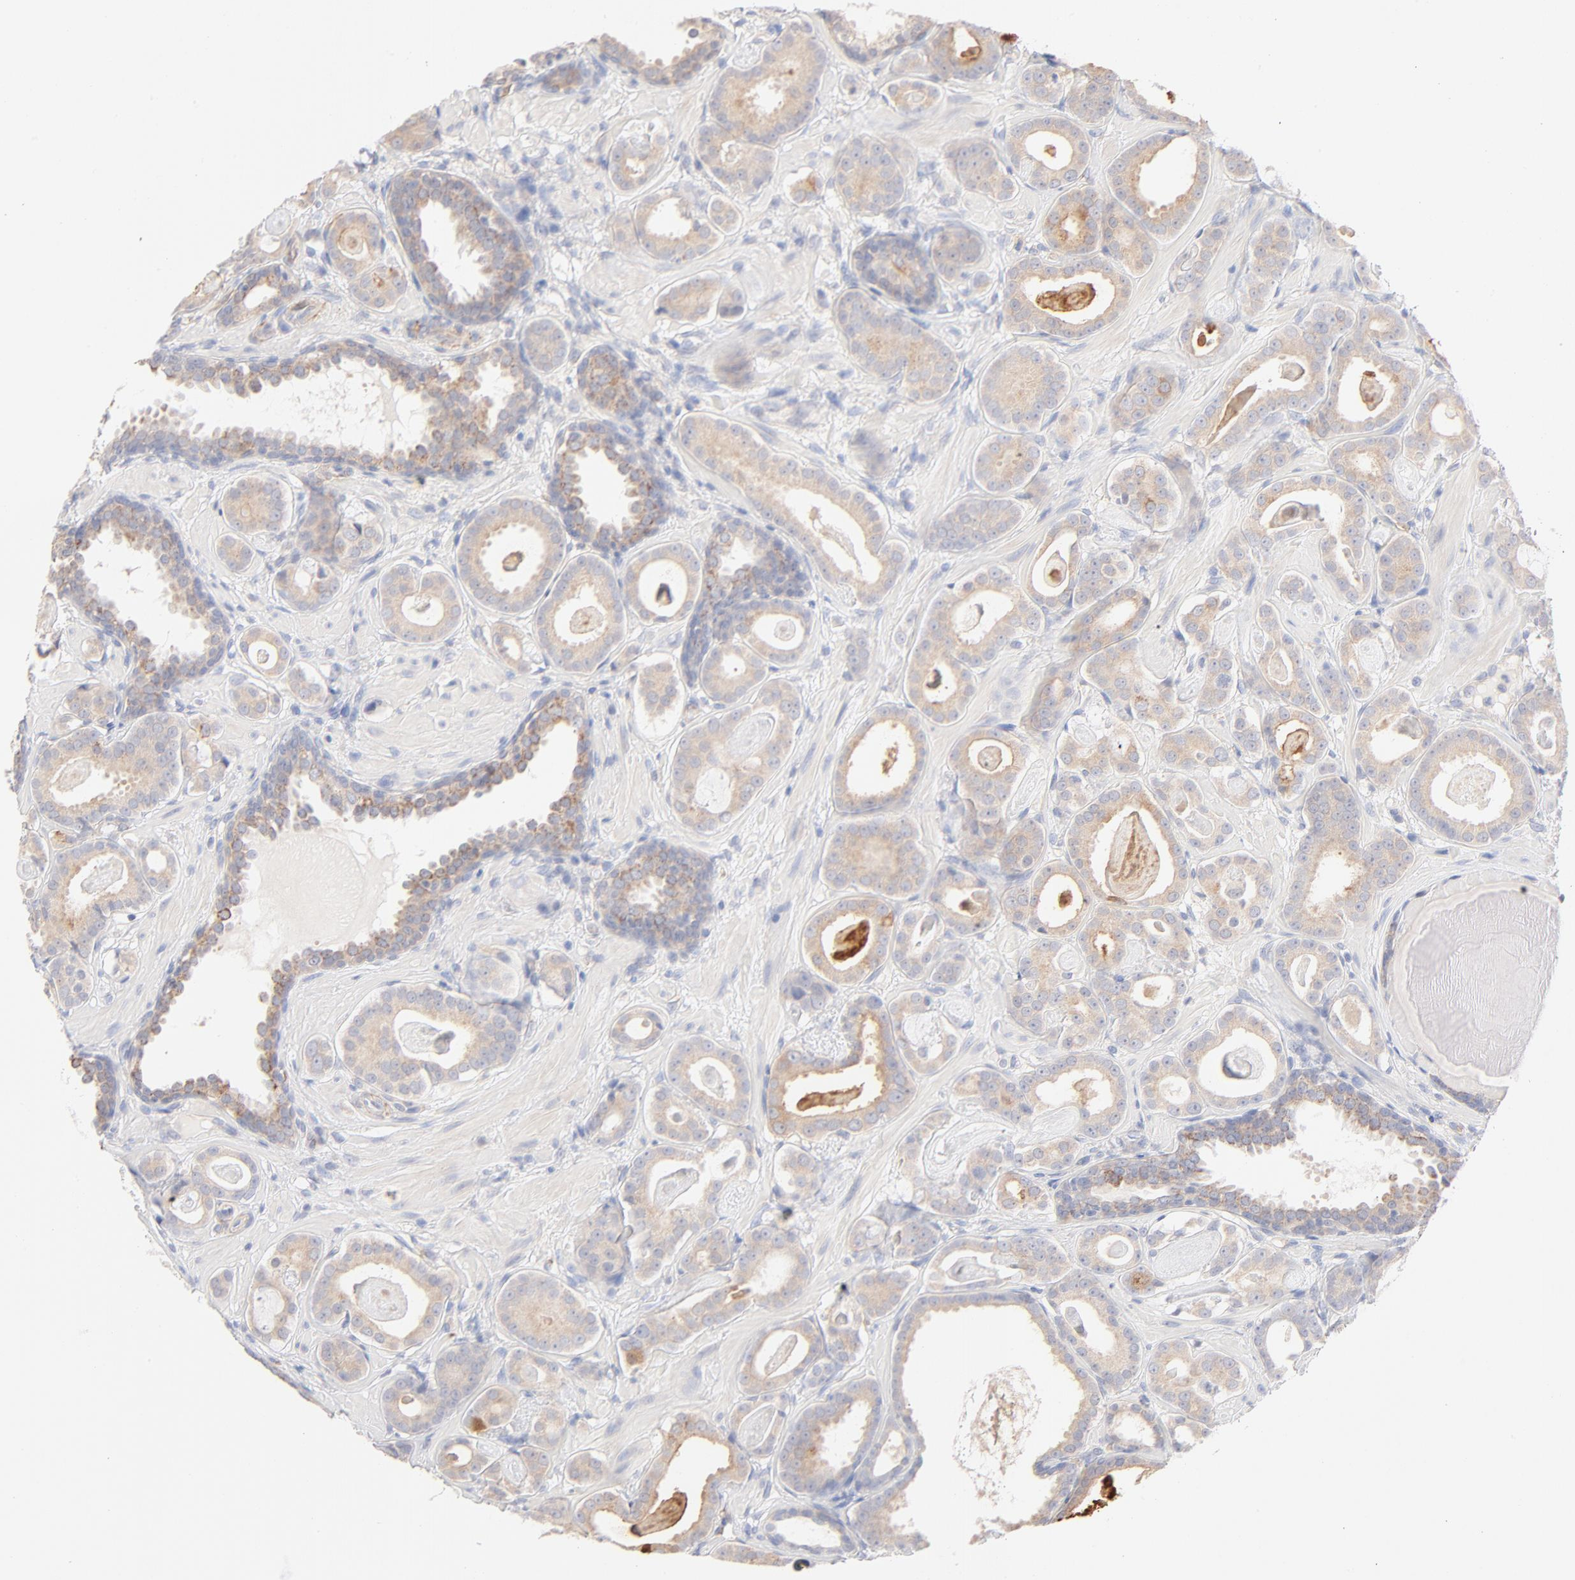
{"staining": {"intensity": "negative", "quantity": "none", "location": "none"}, "tissue": "prostate cancer", "cell_type": "Tumor cells", "image_type": "cancer", "snomed": [{"axis": "morphology", "description": "Adenocarcinoma, Low grade"}, {"axis": "topography", "description": "Prostate"}], "caption": "Immunohistochemistry (IHC) image of adenocarcinoma (low-grade) (prostate) stained for a protein (brown), which displays no positivity in tumor cells.", "gene": "SPTB", "patient": {"sex": "male", "age": 57}}